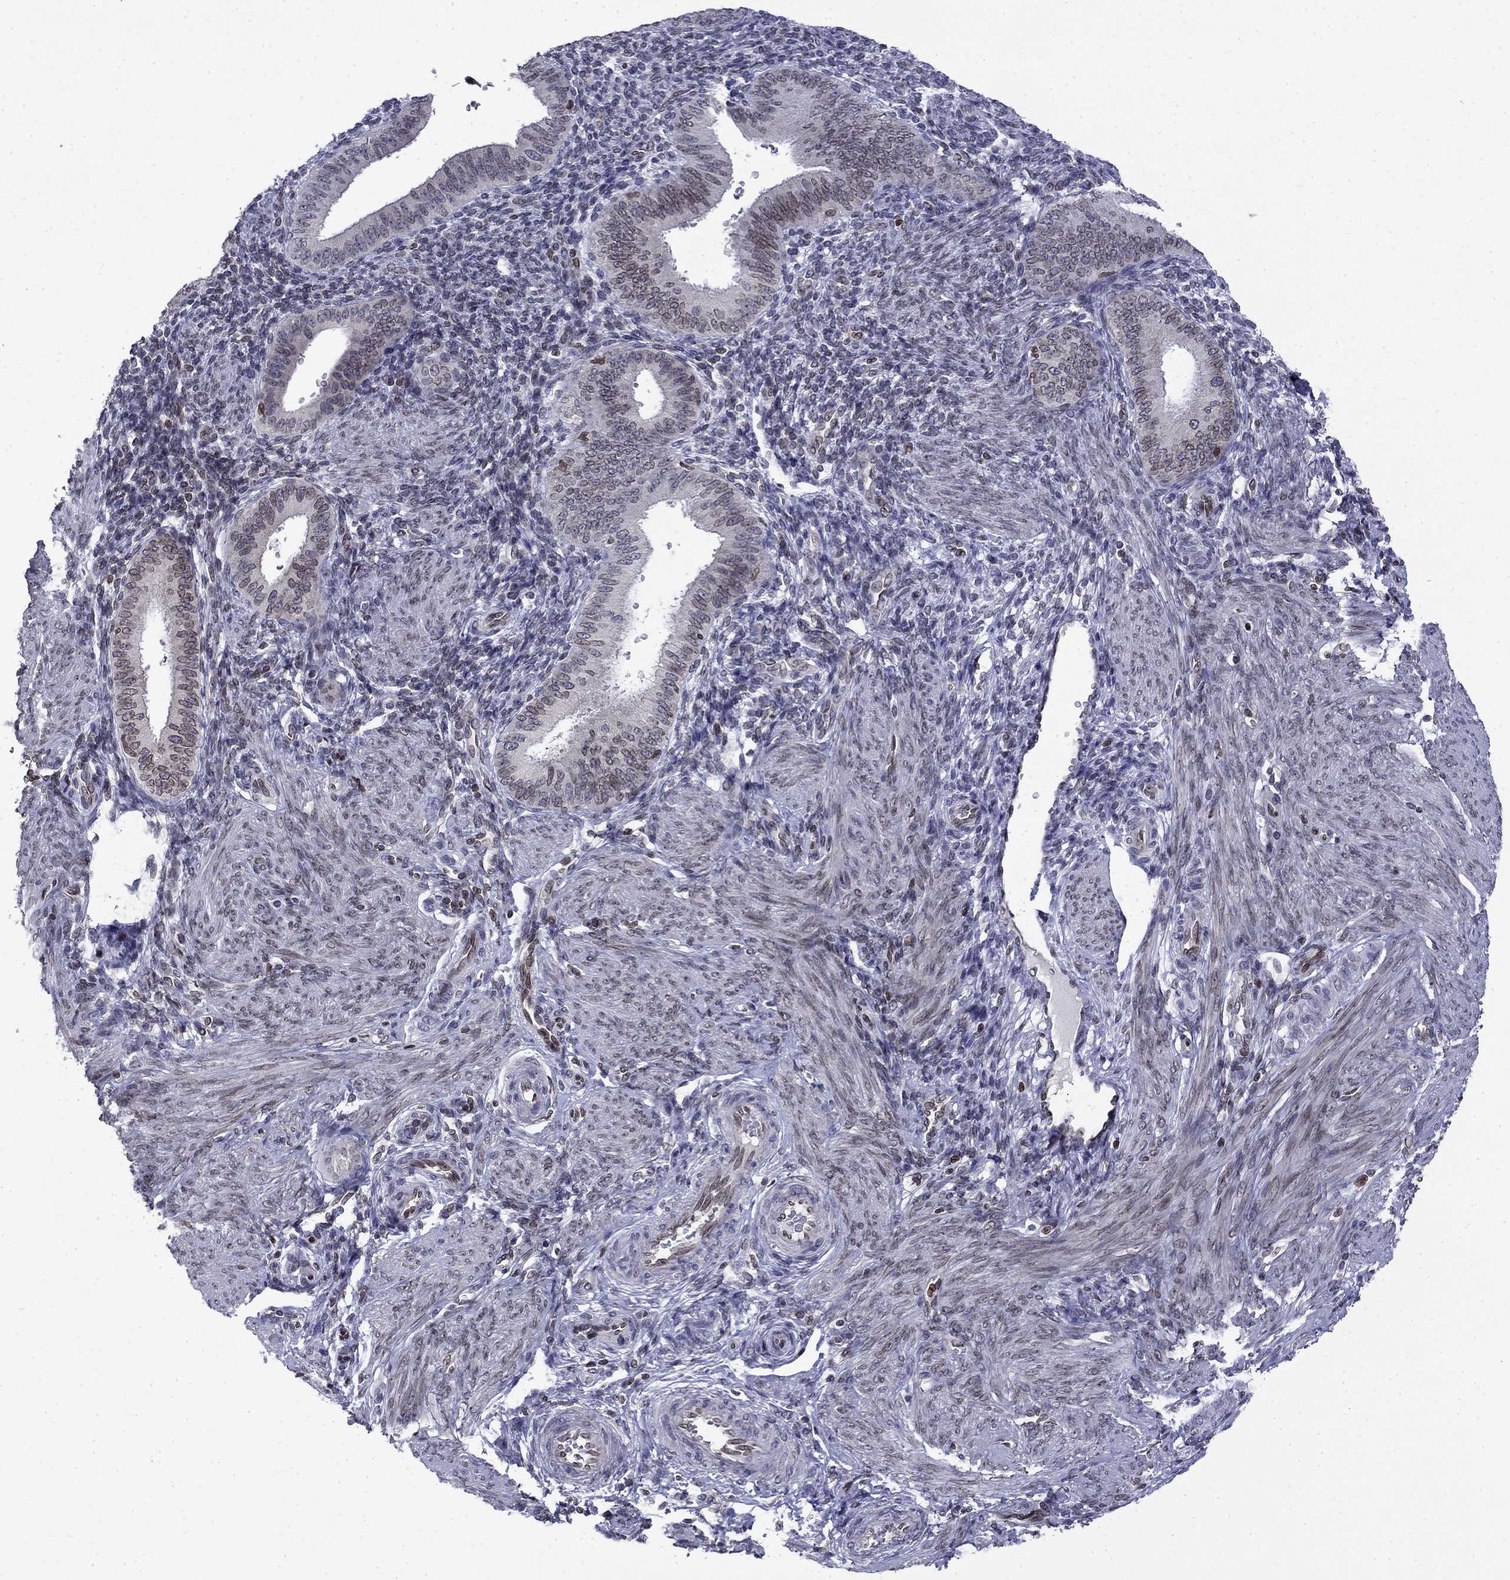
{"staining": {"intensity": "negative", "quantity": "none", "location": "none"}, "tissue": "endometrium", "cell_type": "Cells in endometrial stroma", "image_type": "normal", "snomed": [{"axis": "morphology", "description": "Normal tissue, NOS"}, {"axis": "topography", "description": "Endometrium"}], "caption": "Immunohistochemistry (IHC) of normal endometrium shows no expression in cells in endometrial stroma.", "gene": "SLA", "patient": {"sex": "female", "age": 39}}